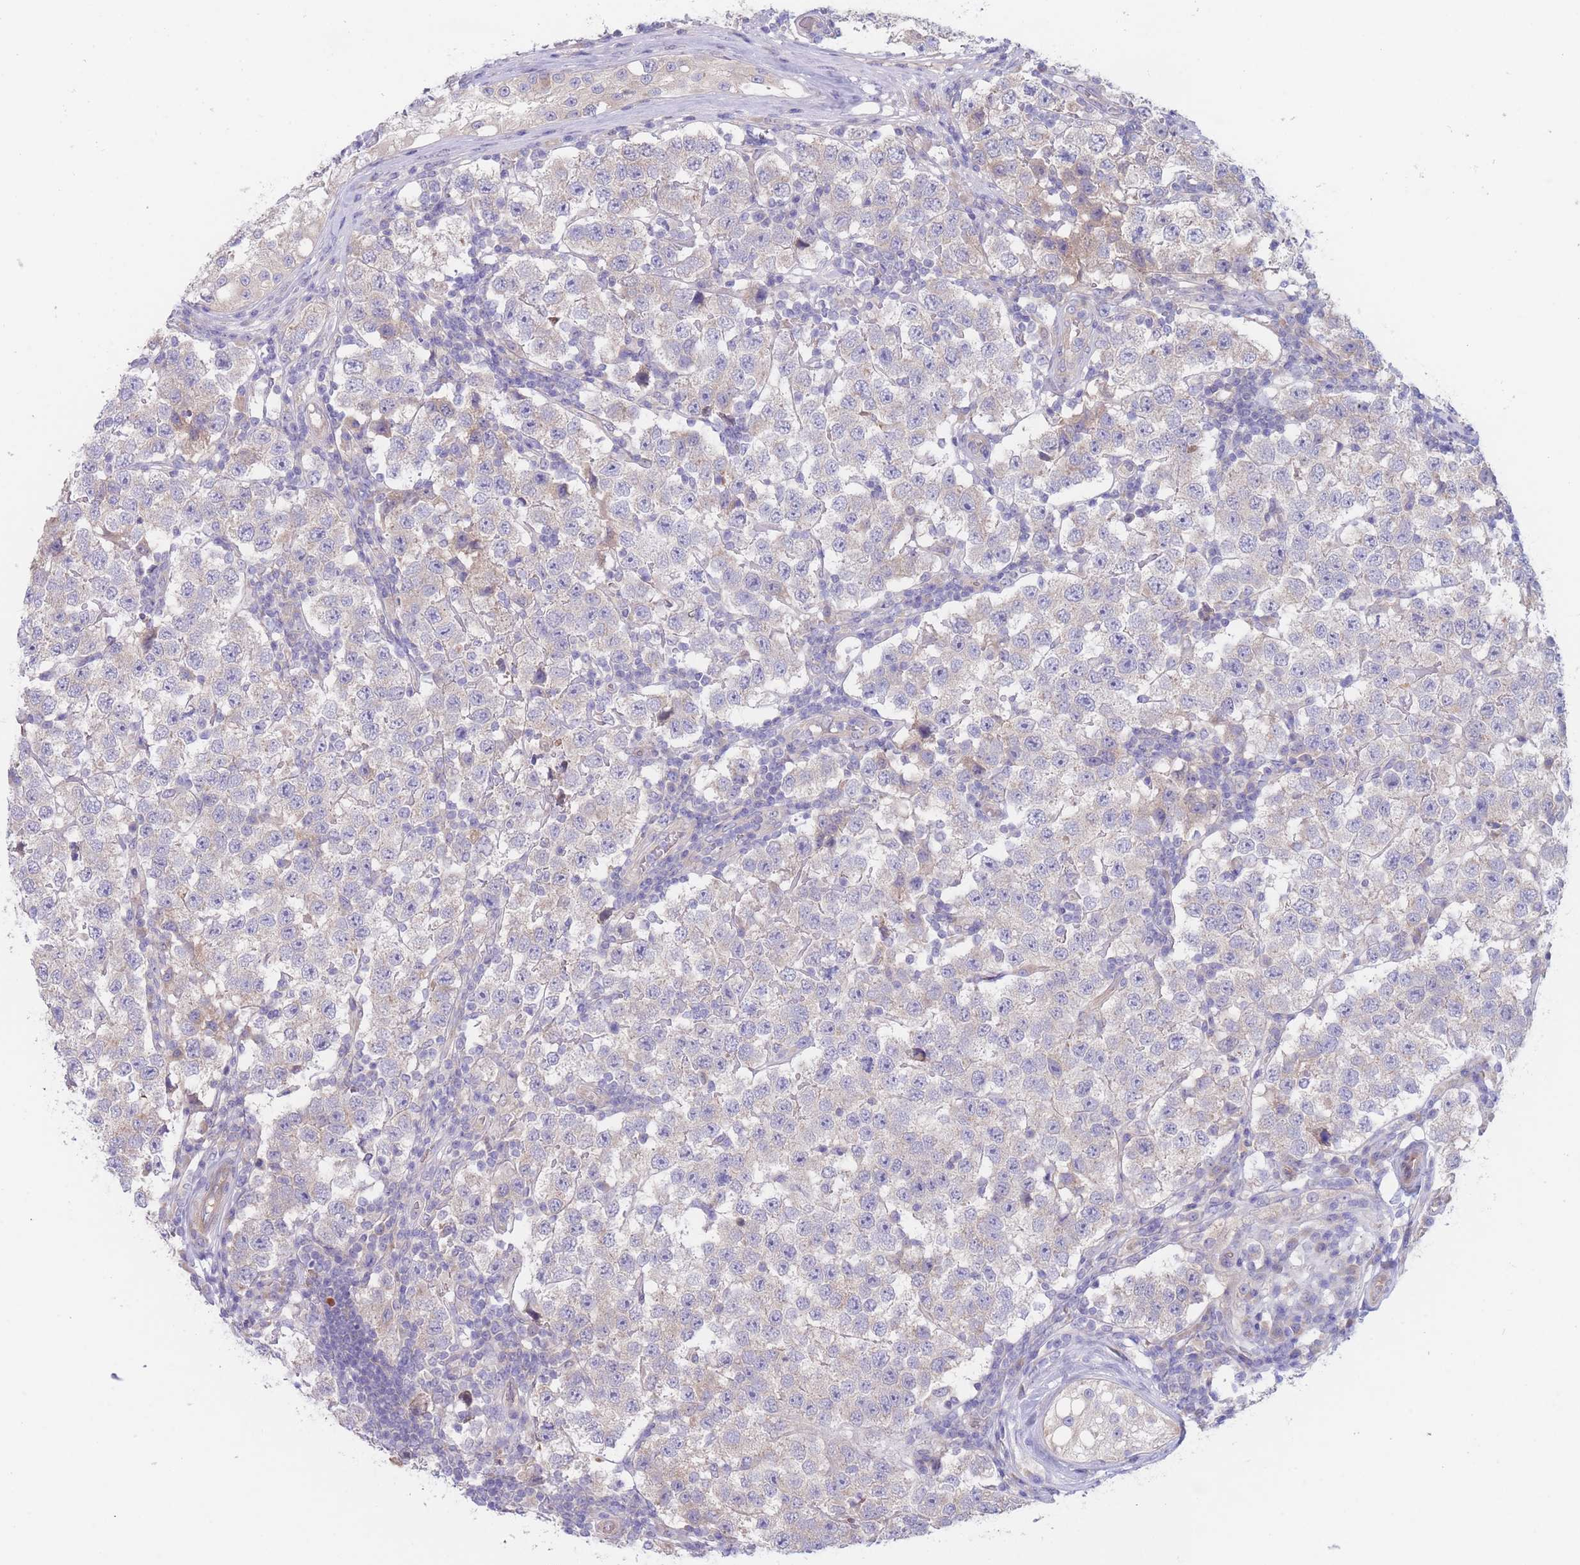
{"staining": {"intensity": "negative", "quantity": "none", "location": "none"}, "tissue": "testis cancer", "cell_type": "Tumor cells", "image_type": "cancer", "snomed": [{"axis": "morphology", "description": "Seminoma, NOS"}, {"axis": "topography", "description": "Testis"}], "caption": "This is an immunohistochemistry micrograph of testis seminoma. There is no expression in tumor cells.", "gene": "ZNF281", "patient": {"sex": "male", "age": 34}}